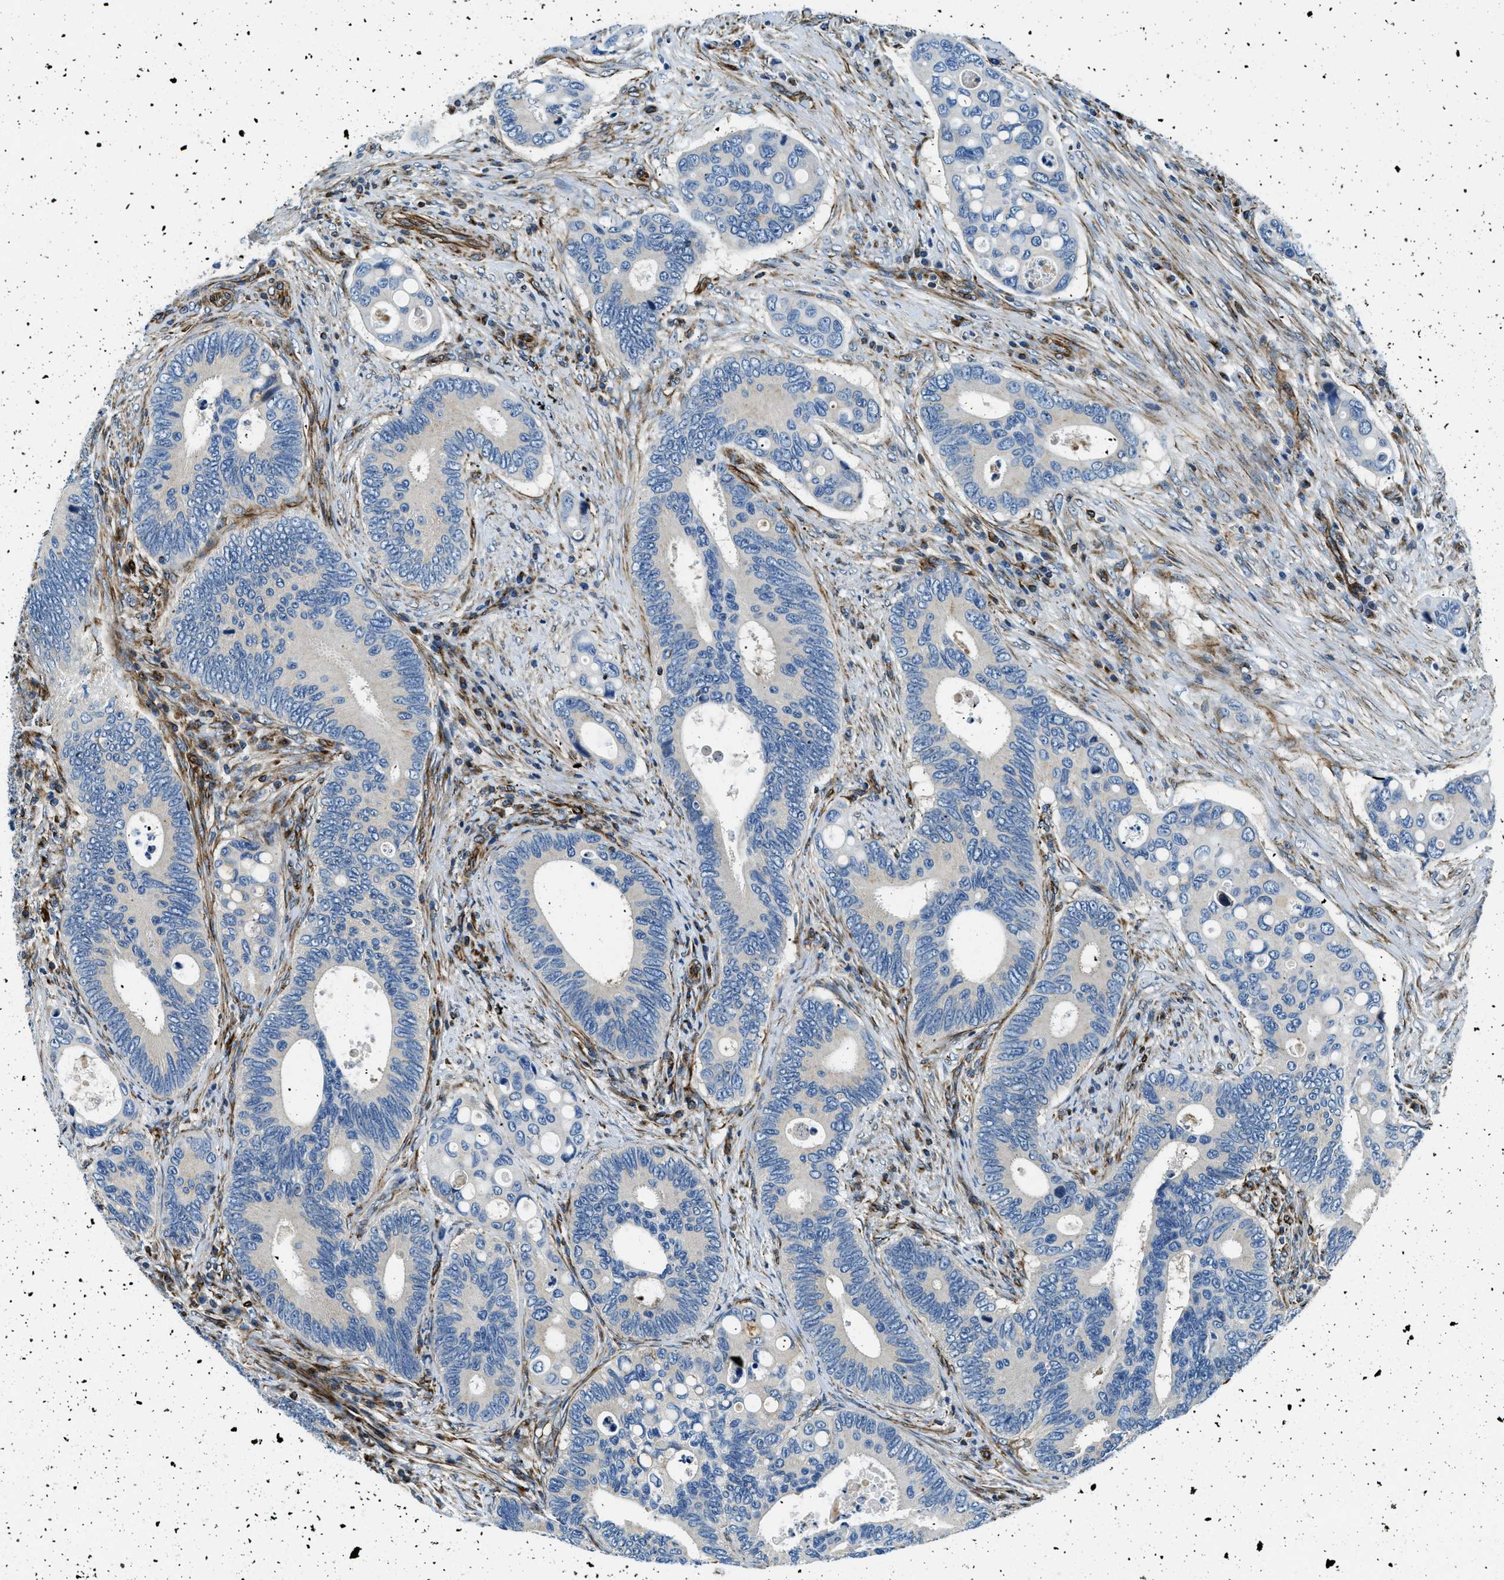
{"staining": {"intensity": "negative", "quantity": "none", "location": "none"}, "tissue": "colorectal cancer", "cell_type": "Tumor cells", "image_type": "cancer", "snomed": [{"axis": "morphology", "description": "Inflammation, NOS"}, {"axis": "morphology", "description": "Adenocarcinoma, NOS"}, {"axis": "topography", "description": "Colon"}], "caption": "Immunohistochemical staining of colorectal cancer (adenocarcinoma) shows no significant expression in tumor cells.", "gene": "GNS", "patient": {"sex": "male", "age": 72}}